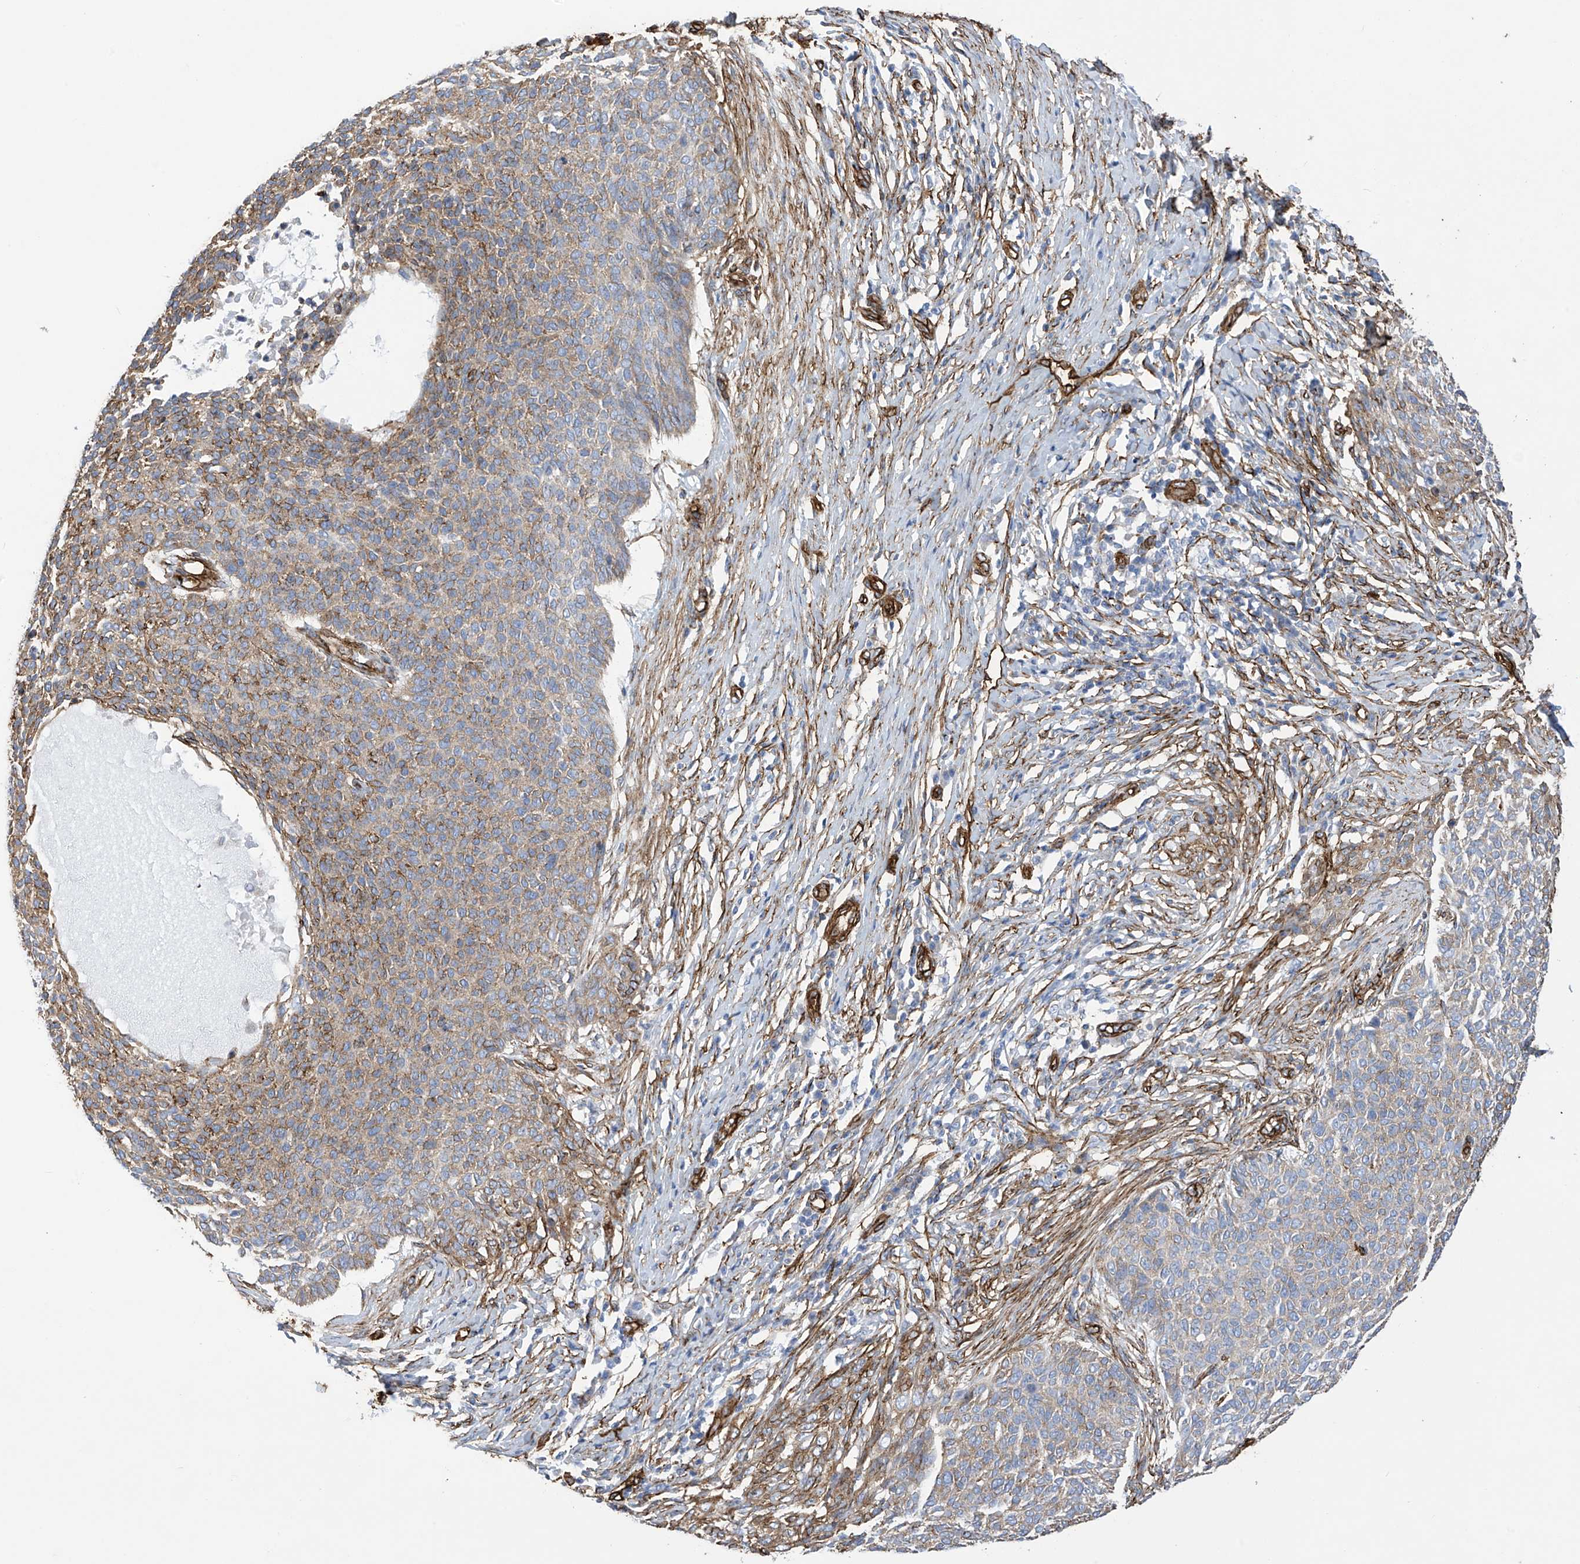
{"staining": {"intensity": "moderate", "quantity": "<25%", "location": "cytoplasmic/membranous"}, "tissue": "skin cancer", "cell_type": "Tumor cells", "image_type": "cancer", "snomed": [{"axis": "morphology", "description": "Normal tissue, NOS"}, {"axis": "morphology", "description": "Basal cell carcinoma"}, {"axis": "topography", "description": "Skin"}], "caption": "Protein expression by immunohistochemistry displays moderate cytoplasmic/membranous expression in about <25% of tumor cells in skin cancer.", "gene": "UBTD1", "patient": {"sex": "male", "age": 50}}